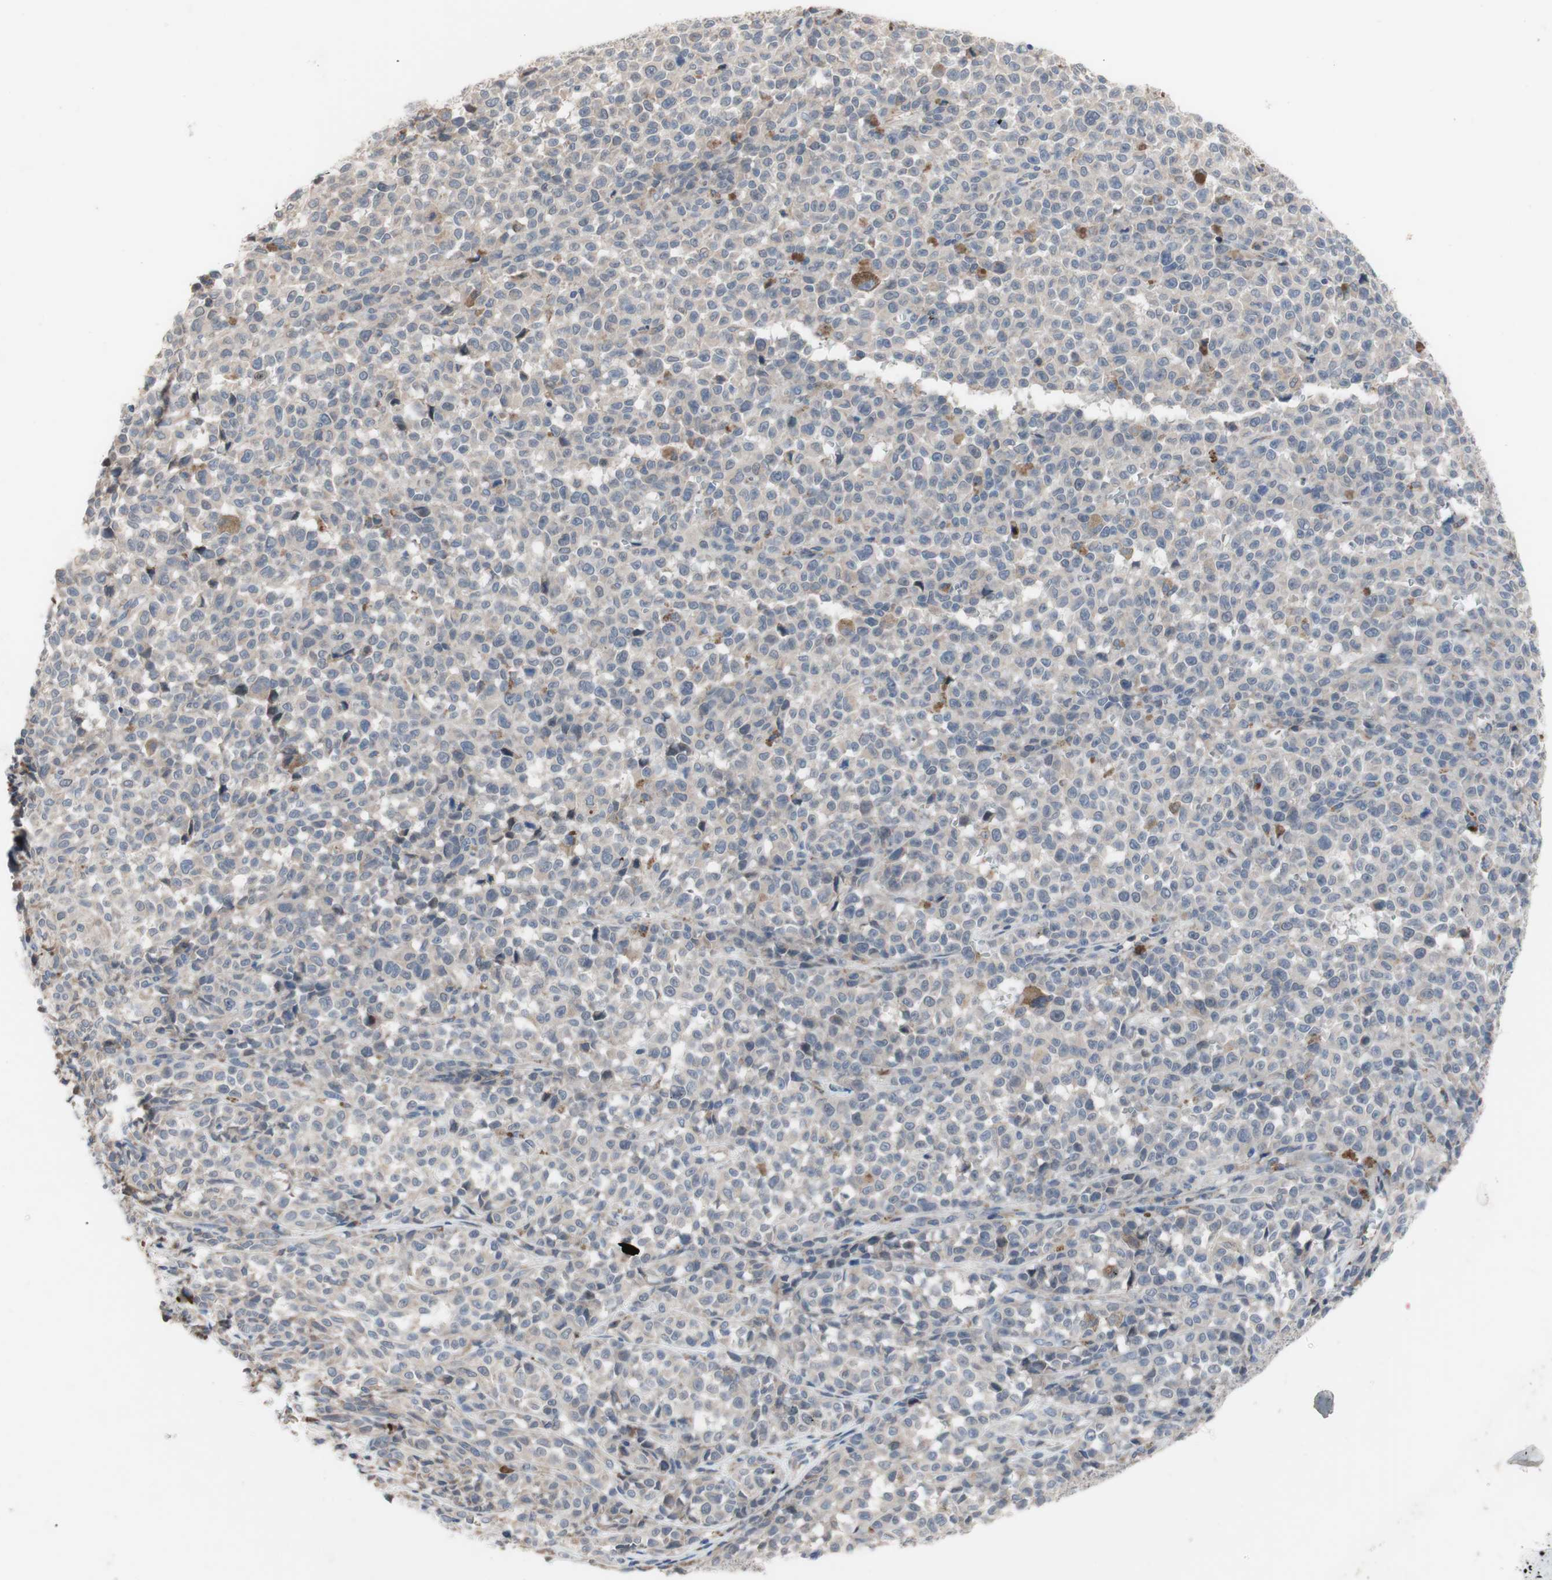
{"staining": {"intensity": "weak", "quantity": "25%-75%", "location": "cytoplasmic/membranous"}, "tissue": "melanoma", "cell_type": "Tumor cells", "image_type": "cancer", "snomed": [{"axis": "morphology", "description": "Malignant melanoma, NOS"}, {"axis": "topography", "description": "Skin"}], "caption": "The immunohistochemical stain labels weak cytoplasmic/membranous positivity in tumor cells of malignant melanoma tissue.", "gene": "TTC14", "patient": {"sex": "female", "age": 82}}